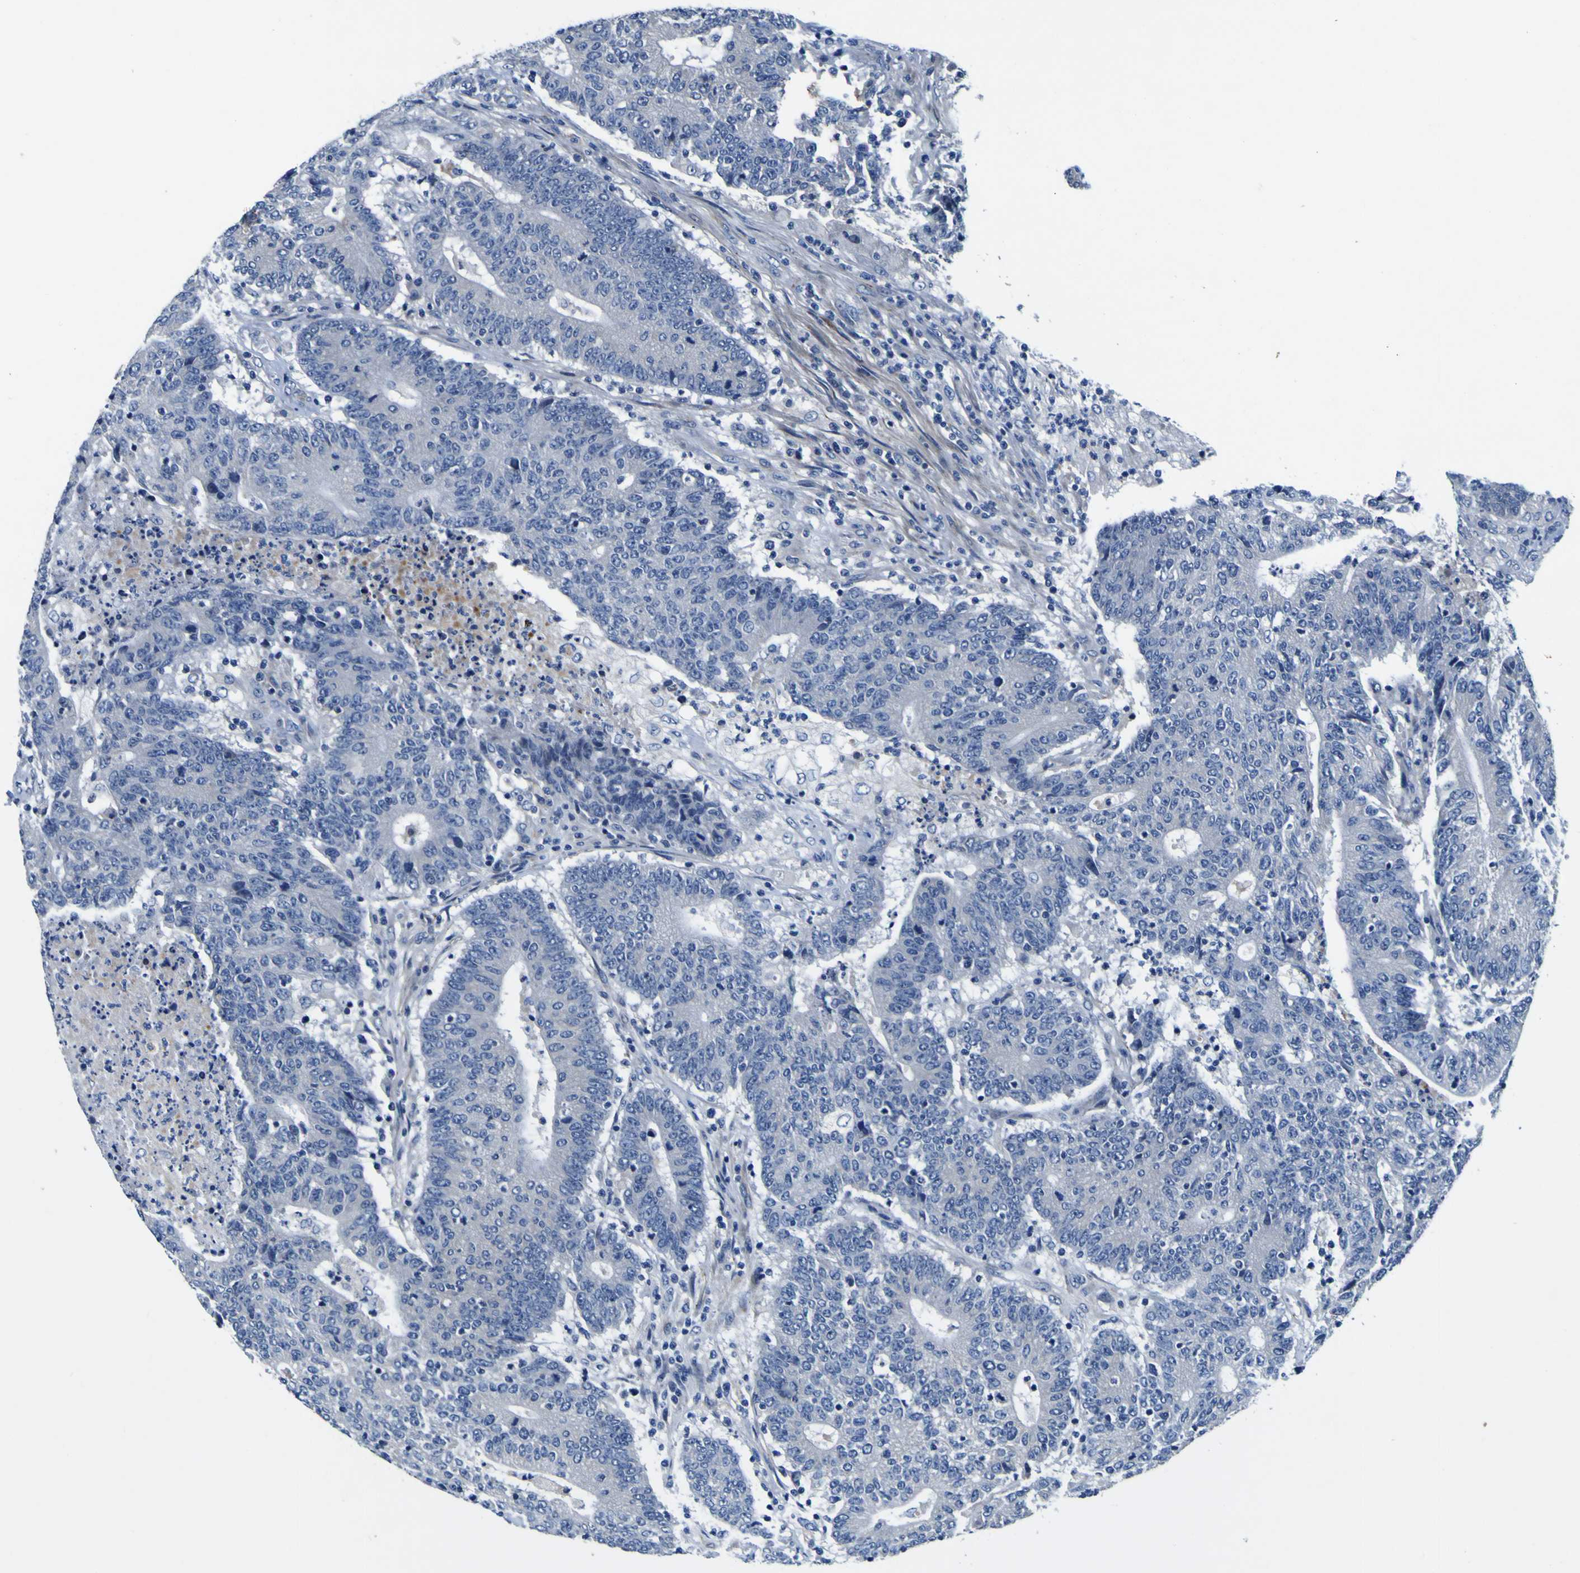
{"staining": {"intensity": "negative", "quantity": "none", "location": "none"}, "tissue": "colorectal cancer", "cell_type": "Tumor cells", "image_type": "cancer", "snomed": [{"axis": "morphology", "description": "Normal tissue, NOS"}, {"axis": "morphology", "description": "Adenocarcinoma, NOS"}, {"axis": "topography", "description": "Colon"}], "caption": "Tumor cells show no significant protein staining in colorectal cancer.", "gene": "AGAP3", "patient": {"sex": "female", "age": 75}}